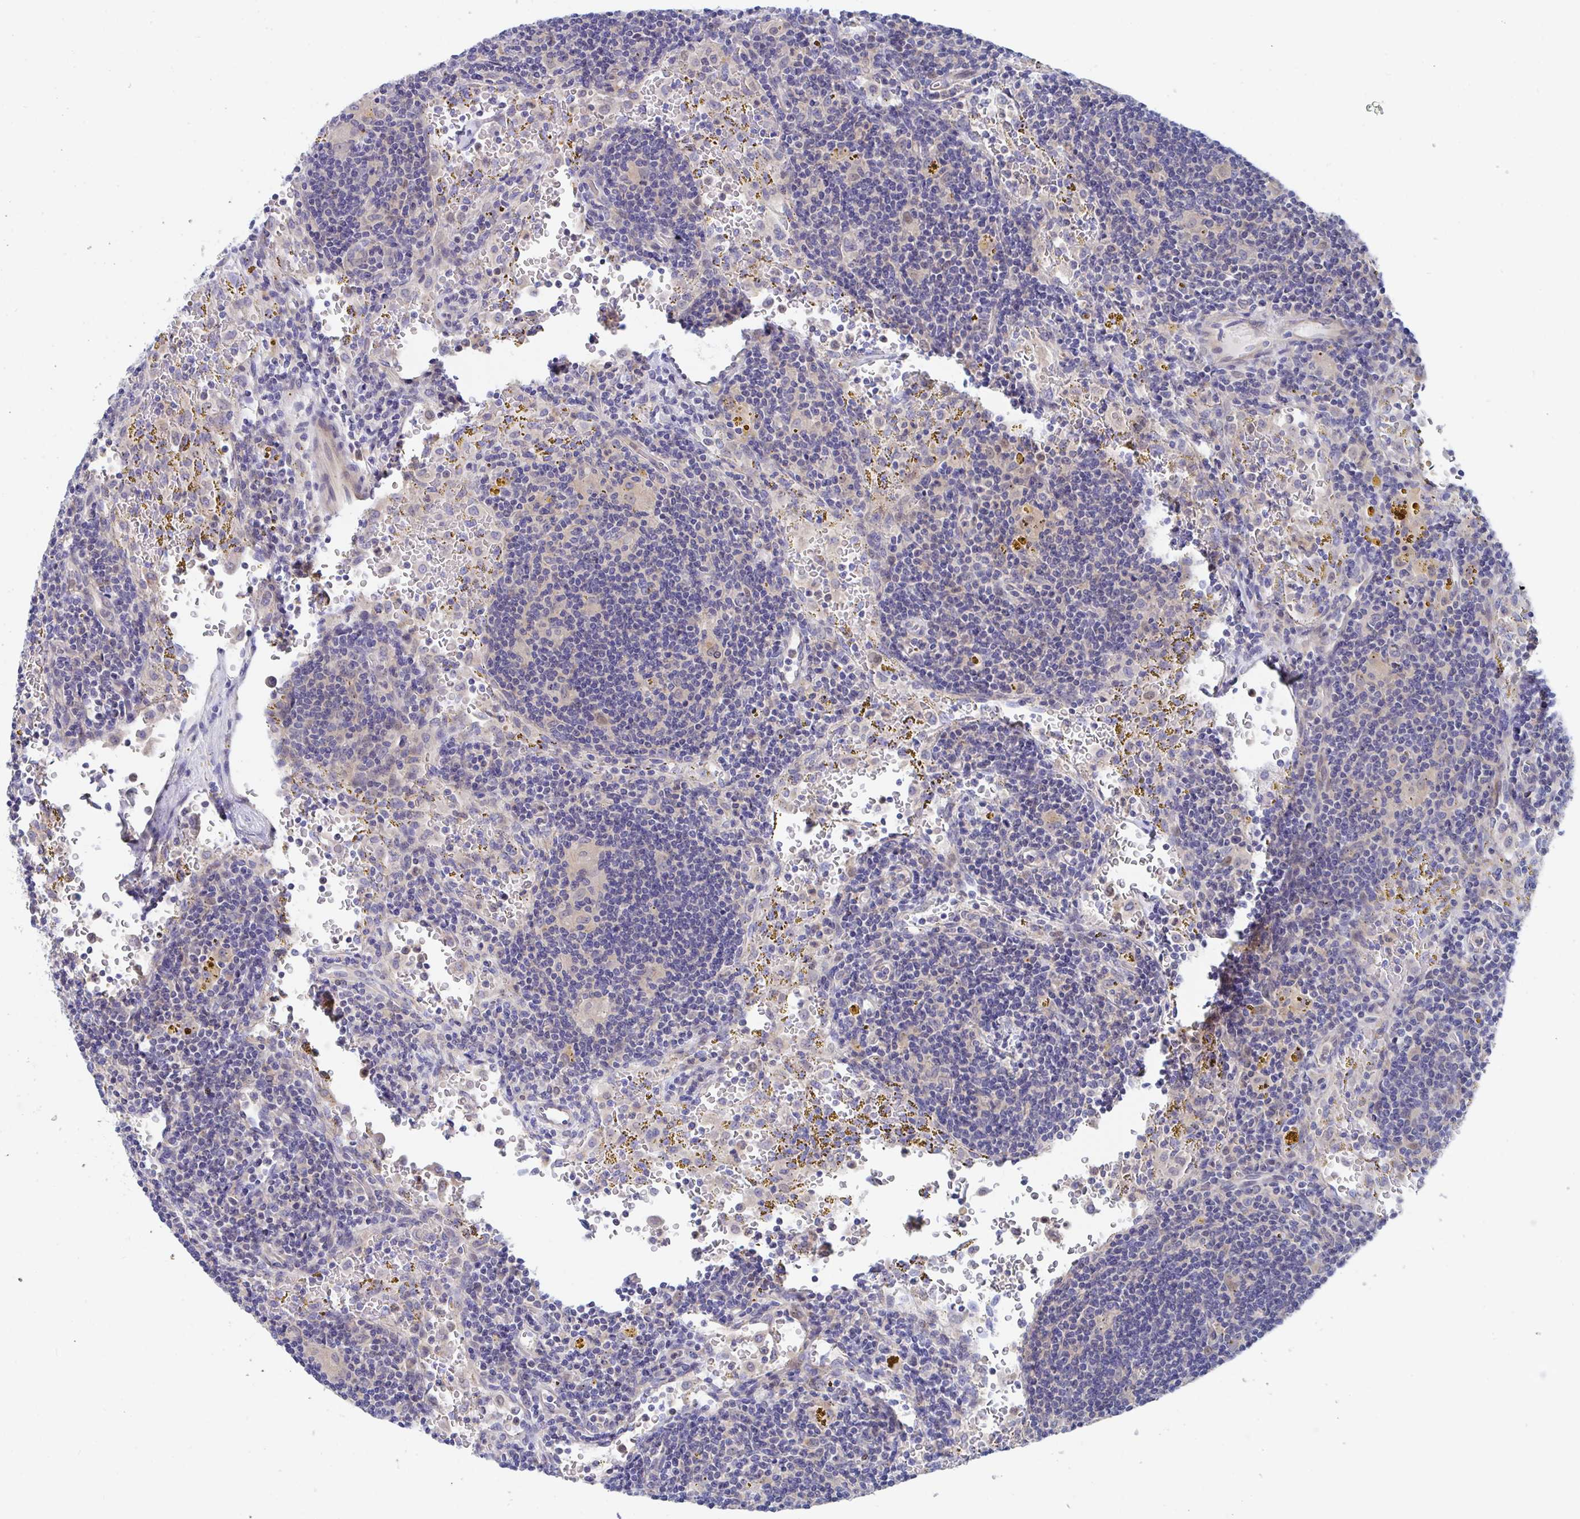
{"staining": {"intensity": "weak", "quantity": "<25%", "location": "nuclear"}, "tissue": "lymphoma", "cell_type": "Tumor cells", "image_type": "cancer", "snomed": [{"axis": "morphology", "description": "Malignant lymphoma, non-Hodgkin's type, Low grade"}, {"axis": "topography", "description": "Spleen"}], "caption": "Human lymphoma stained for a protein using immunohistochemistry displays no positivity in tumor cells.", "gene": "P2RX3", "patient": {"sex": "female", "age": 70}}